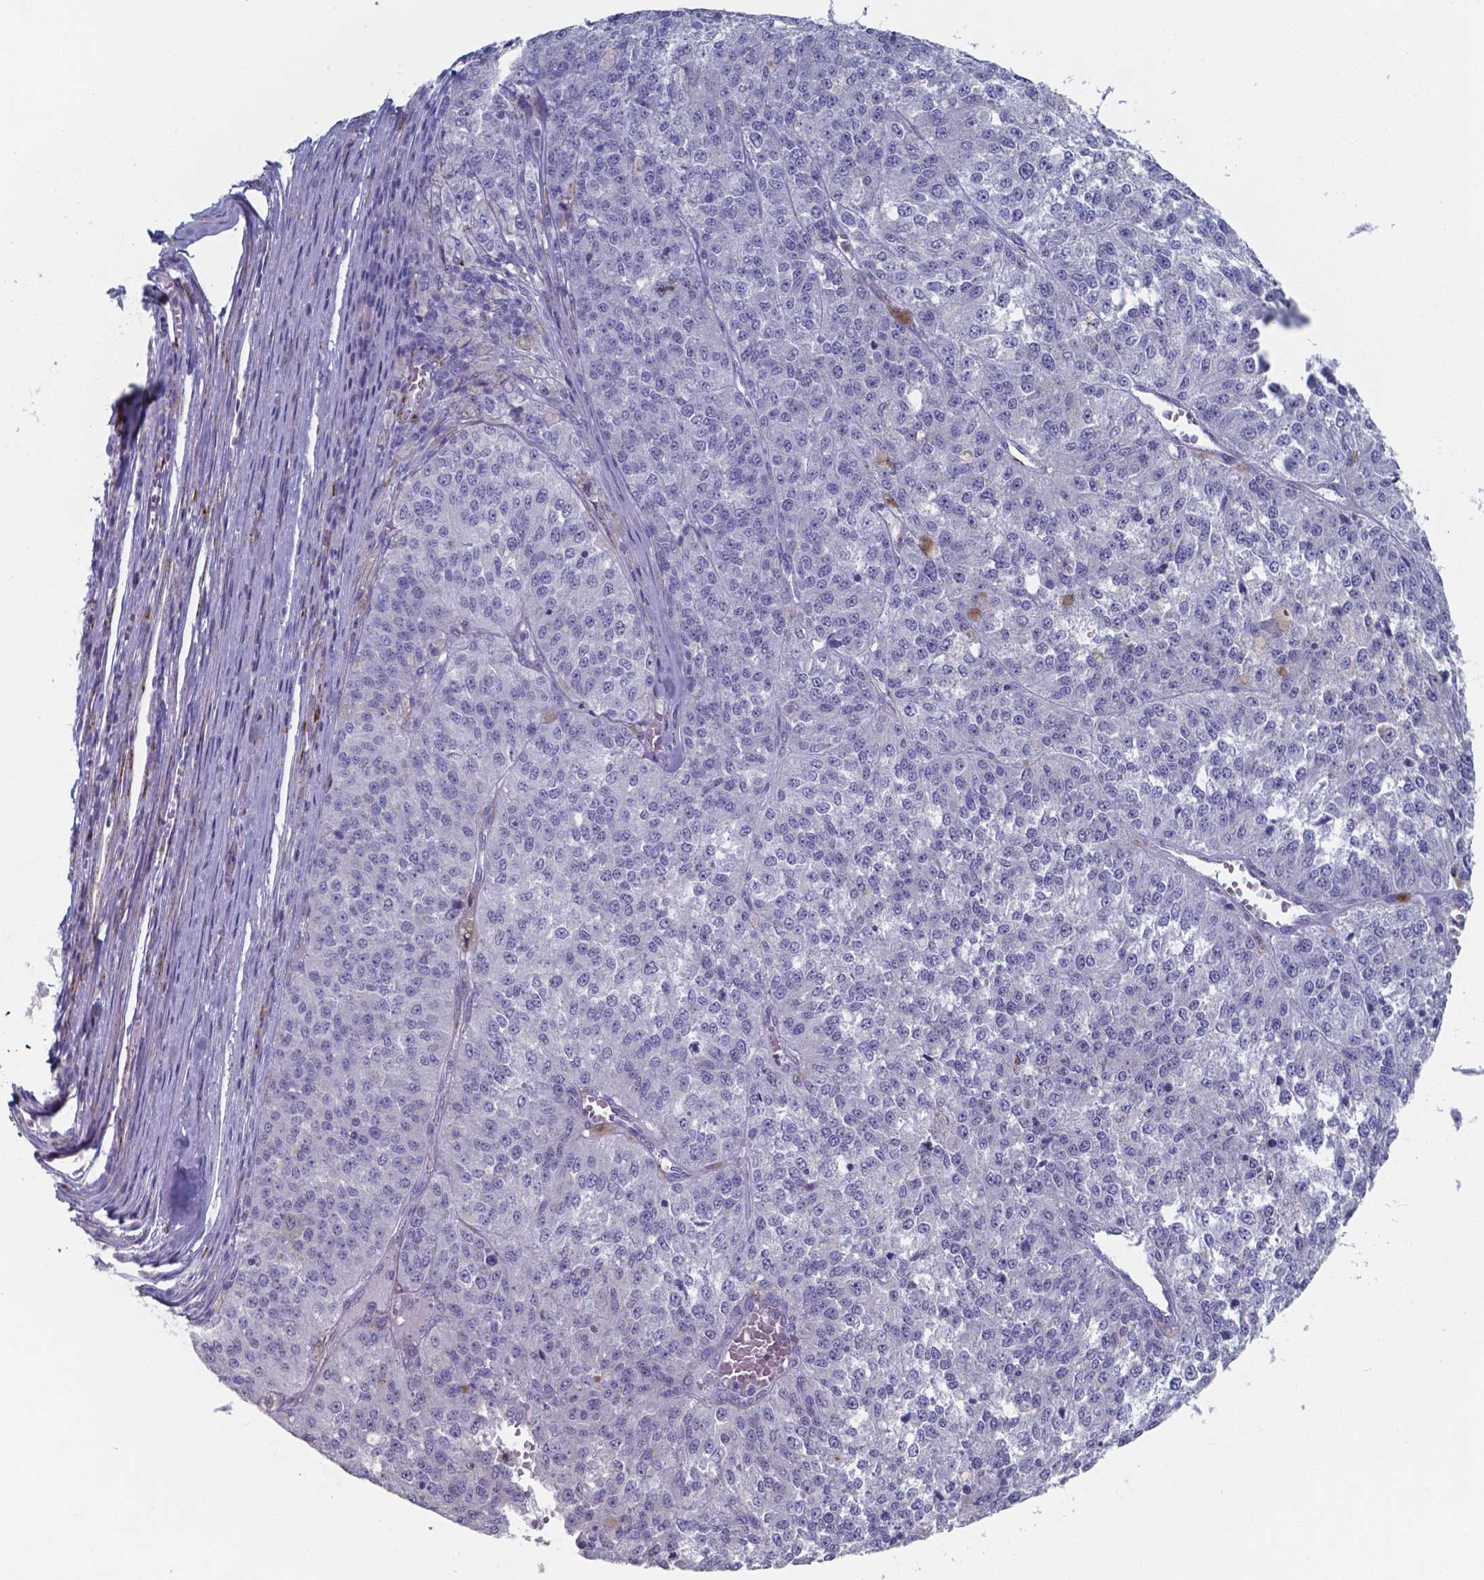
{"staining": {"intensity": "negative", "quantity": "none", "location": "none"}, "tissue": "melanoma", "cell_type": "Tumor cells", "image_type": "cancer", "snomed": [{"axis": "morphology", "description": "Malignant melanoma, Metastatic site"}, {"axis": "topography", "description": "Lymph node"}], "caption": "Melanoma was stained to show a protein in brown. There is no significant expression in tumor cells.", "gene": "PLA2R1", "patient": {"sex": "female", "age": 64}}